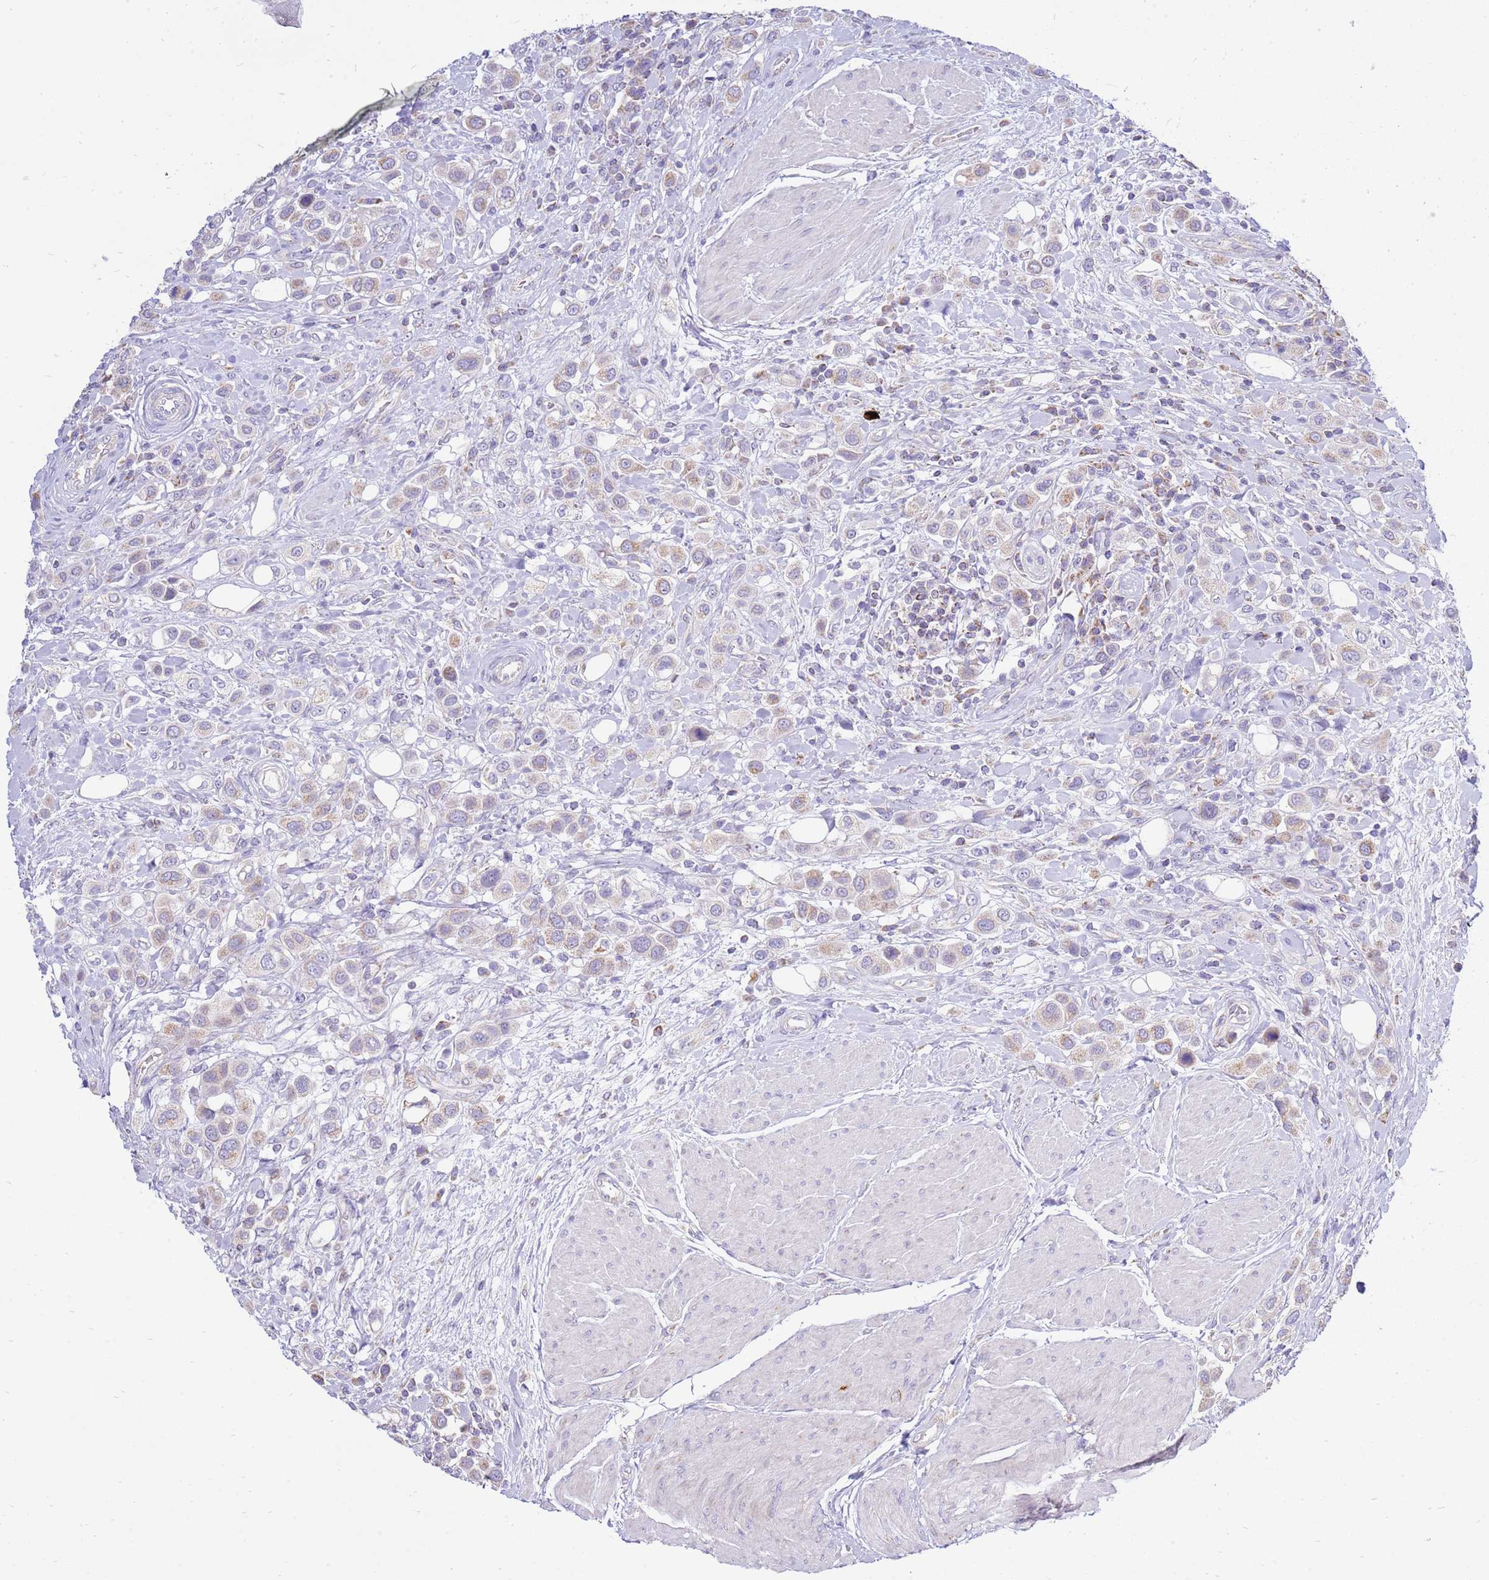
{"staining": {"intensity": "weak", "quantity": "25%-75%", "location": "cytoplasmic/membranous"}, "tissue": "urothelial cancer", "cell_type": "Tumor cells", "image_type": "cancer", "snomed": [{"axis": "morphology", "description": "Urothelial carcinoma, High grade"}, {"axis": "topography", "description": "Urinary bladder"}], "caption": "Urothelial cancer was stained to show a protein in brown. There is low levels of weak cytoplasmic/membranous expression in approximately 25%-75% of tumor cells.", "gene": "IGF1R", "patient": {"sex": "male", "age": 50}}